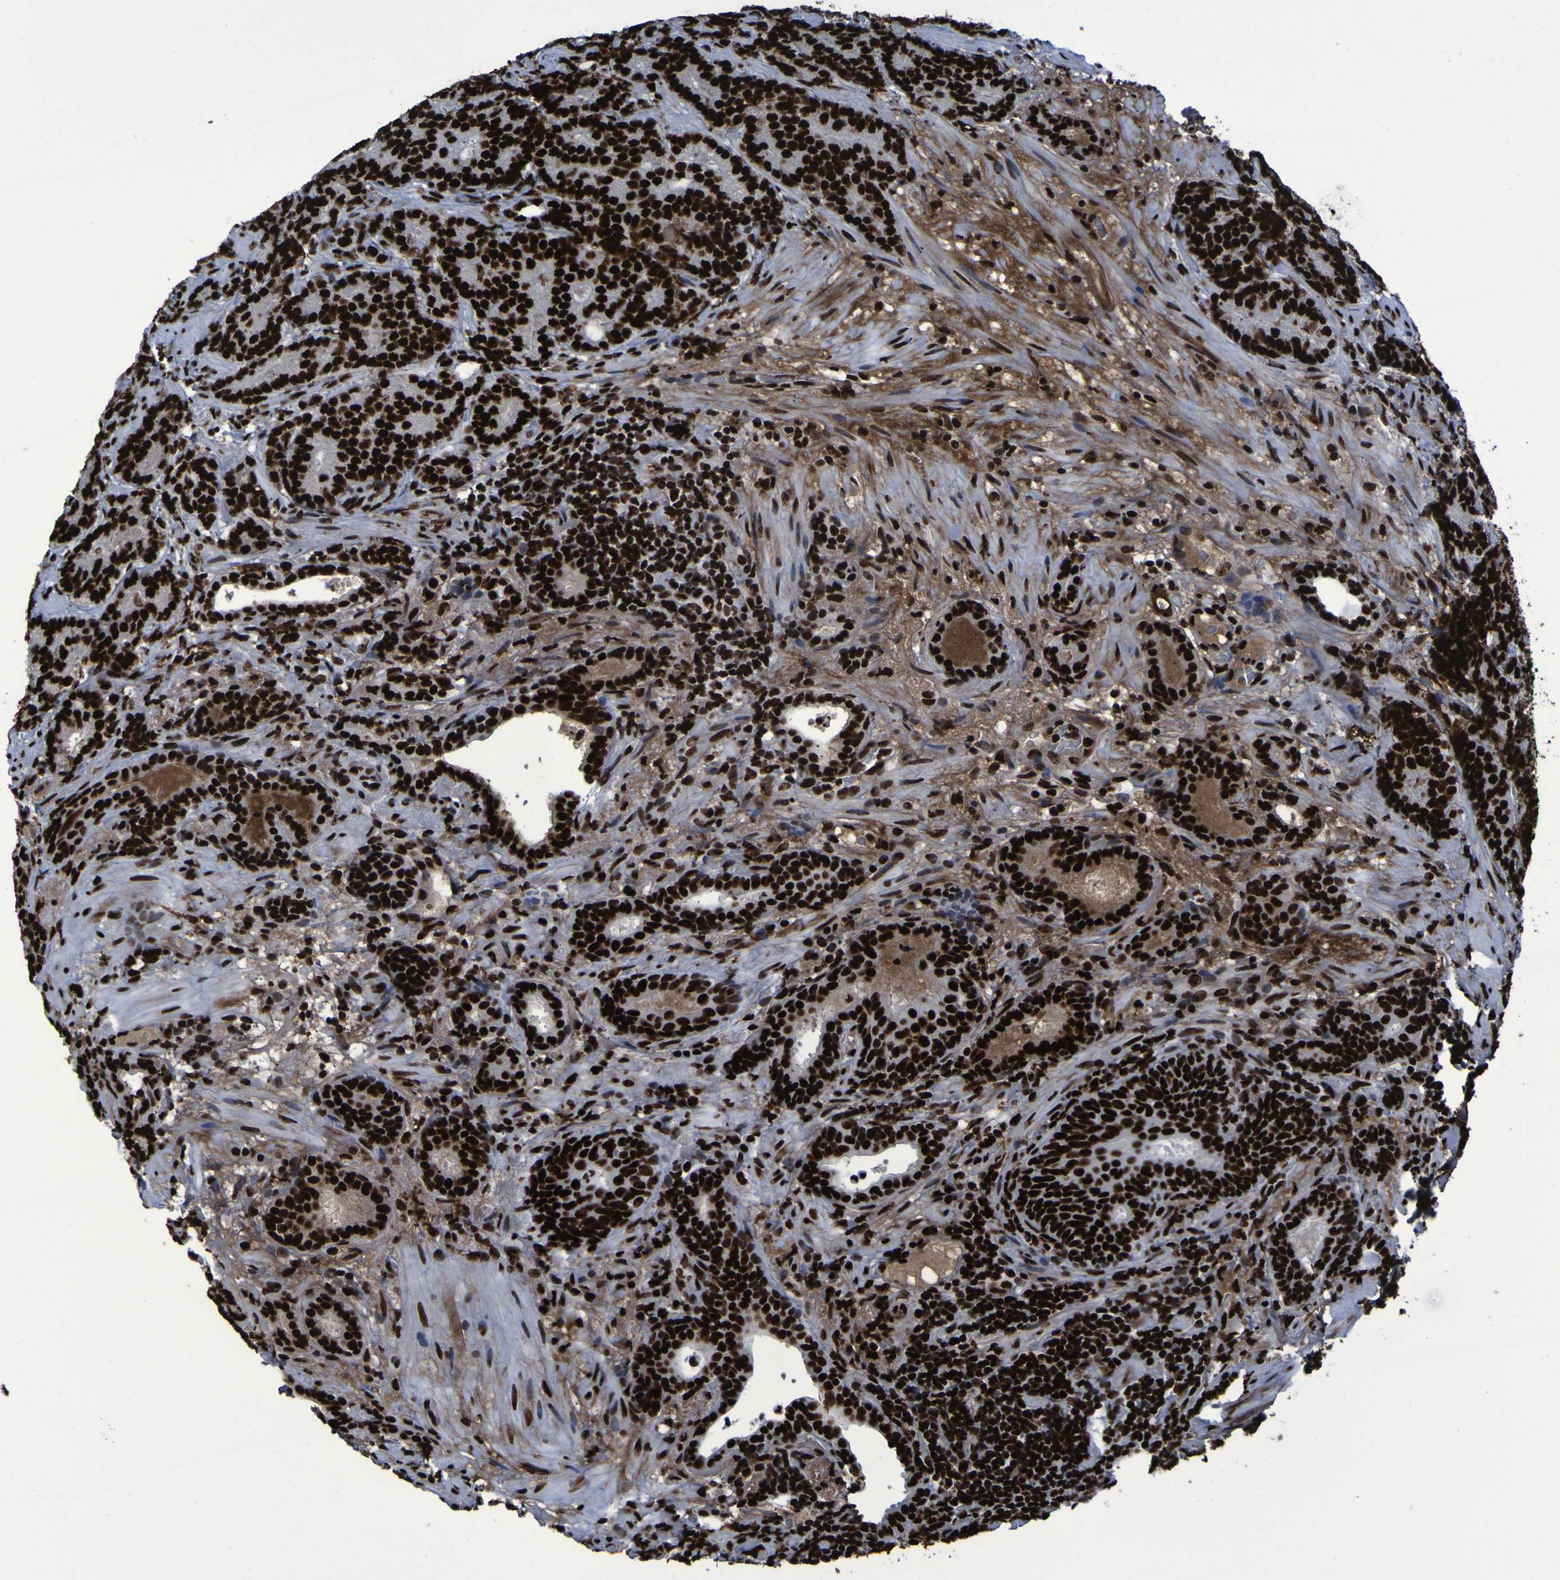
{"staining": {"intensity": "strong", "quantity": ">75%", "location": "nuclear"}, "tissue": "prostate cancer", "cell_type": "Tumor cells", "image_type": "cancer", "snomed": [{"axis": "morphology", "description": "Adenocarcinoma, High grade"}, {"axis": "topography", "description": "Prostate"}], "caption": "An immunohistochemistry image of tumor tissue is shown. Protein staining in brown shows strong nuclear positivity in high-grade adenocarcinoma (prostate) within tumor cells. The protein of interest is stained brown, and the nuclei are stained in blue (DAB IHC with brightfield microscopy, high magnification).", "gene": "NPM1", "patient": {"sex": "male", "age": 61}}